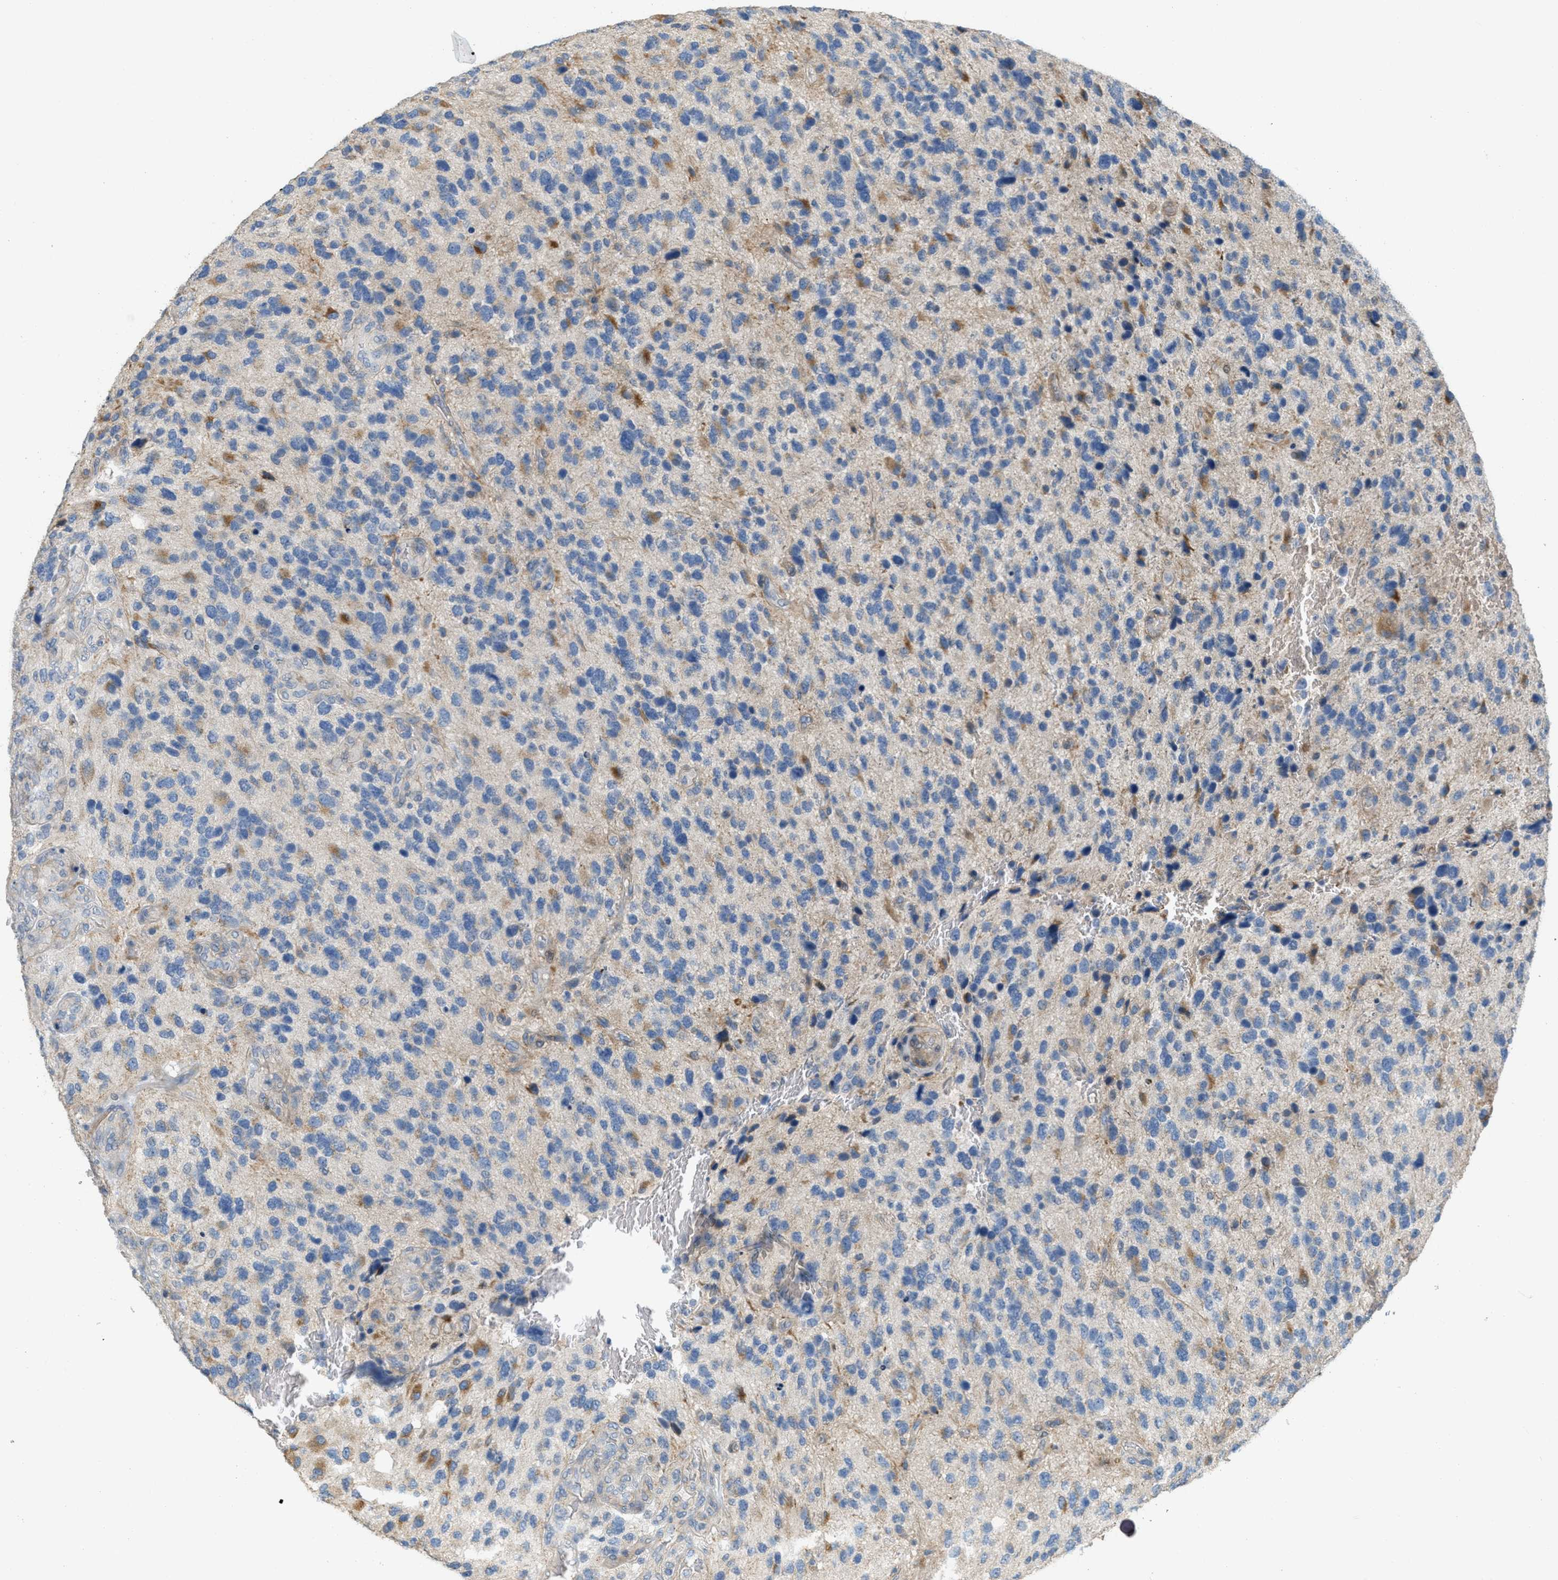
{"staining": {"intensity": "moderate", "quantity": "25%-75%", "location": "cytoplasmic/membranous"}, "tissue": "glioma", "cell_type": "Tumor cells", "image_type": "cancer", "snomed": [{"axis": "morphology", "description": "Glioma, malignant, High grade"}, {"axis": "topography", "description": "Brain"}], "caption": "Immunohistochemistry (IHC) histopathology image of human high-grade glioma (malignant) stained for a protein (brown), which shows medium levels of moderate cytoplasmic/membranous staining in about 25%-75% of tumor cells.", "gene": "MRS2", "patient": {"sex": "female", "age": 58}}